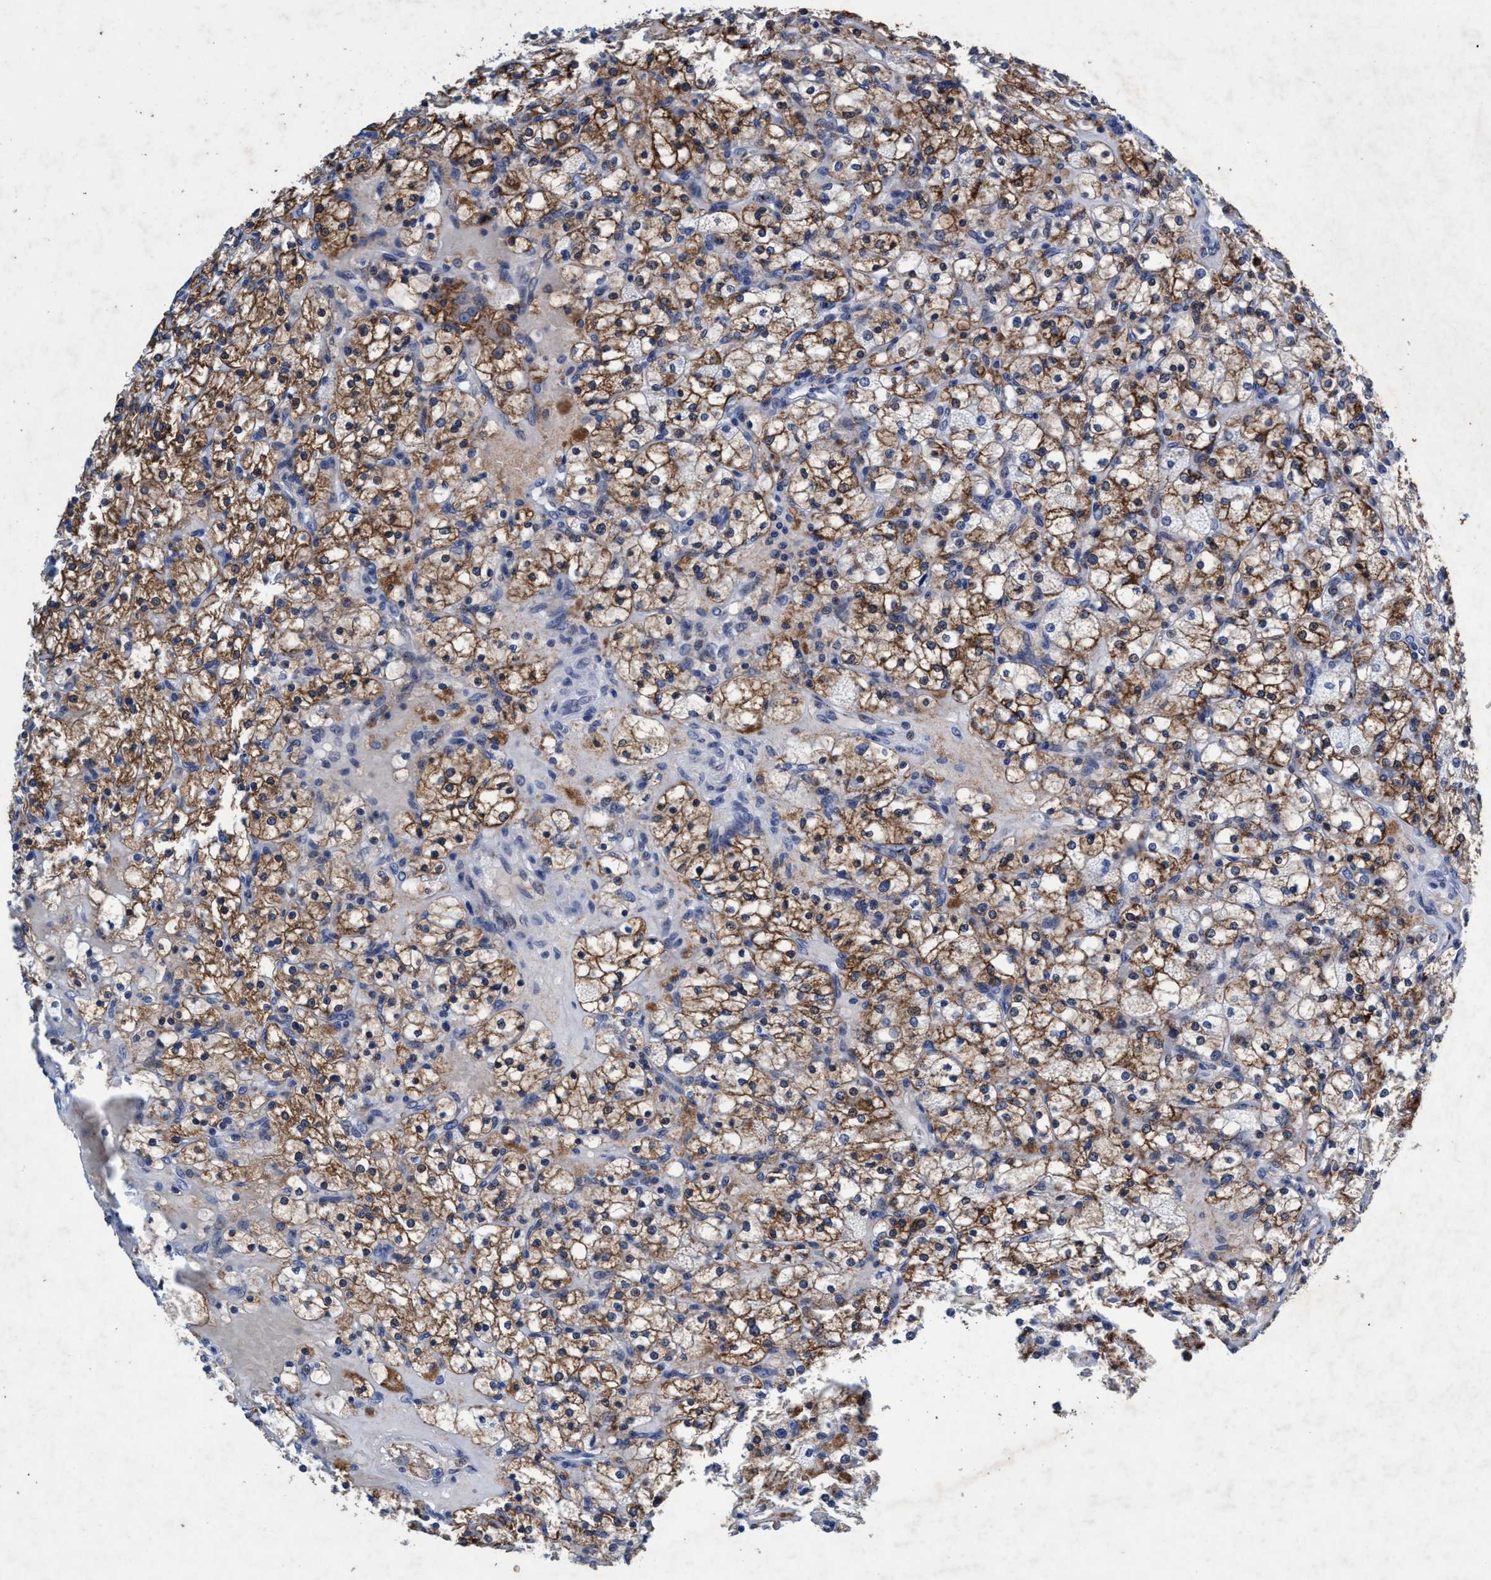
{"staining": {"intensity": "moderate", "quantity": ">75%", "location": "cytoplasmic/membranous"}, "tissue": "renal cancer", "cell_type": "Tumor cells", "image_type": "cancer", "snomed": [{"axis": "morphology", "description": "Adenocarcinoma, NOS"}, {"axis": "topography", "description": "Kidney"}], "caption": "Immunohistochemistry (IHC) histopathology image of renal cancer stained for a protein (brown), which displays medium levels of moderate cytoplasmic/membranous staining in approximately >75% of tumor cells.", "gene": "GRB14", "patient": {"sex": "female", "age": 83}}